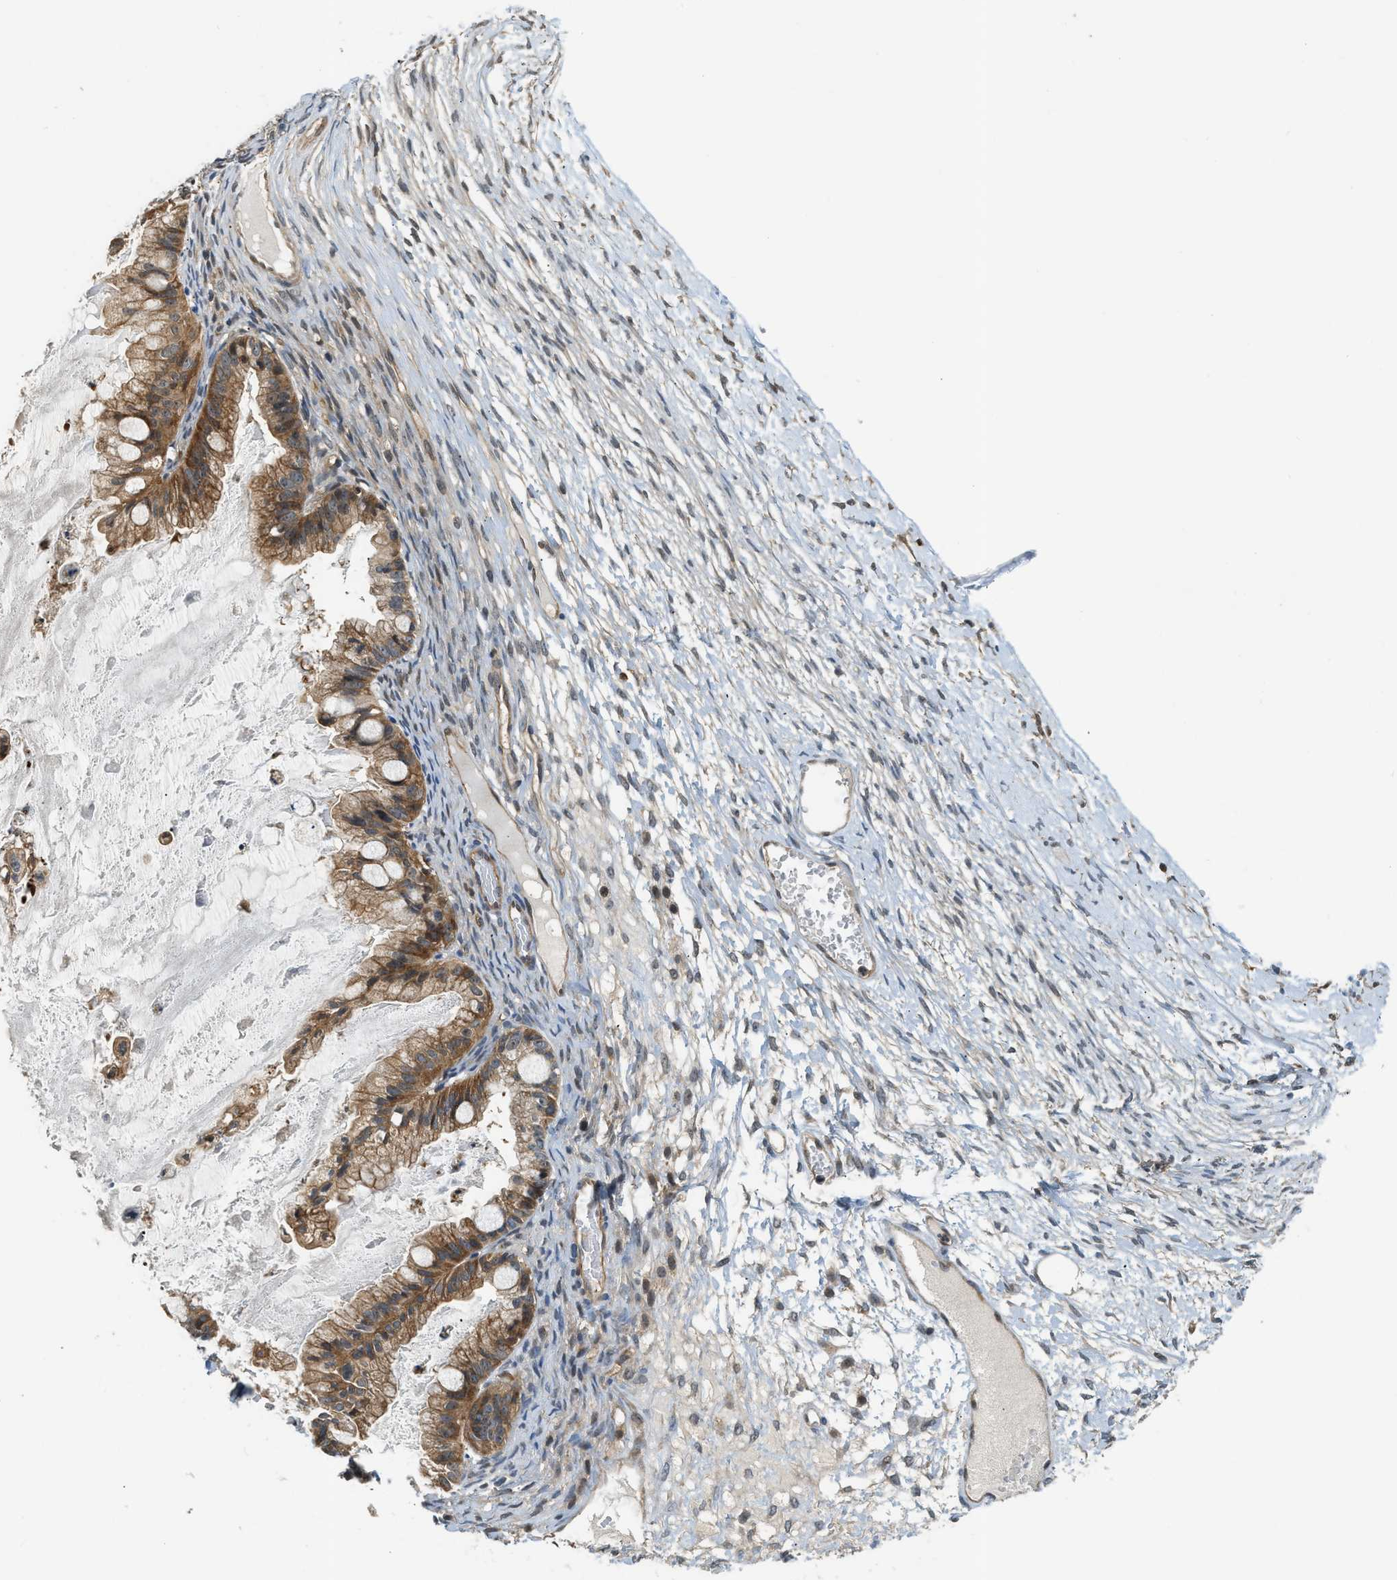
{"staining": {"intensity": "moderate", "quantity": ">75%", "location": "cytoplasmic/membranous"}, "tissue": "ovarian cancer", "cell_type": "Tumor cells", "image_type": "cancer", "snomed": [{"axis": "morphology", "description": "Cystadenocarcinoma, mucinous, NOS"}, {"axis": "topography", "description": "Ovary"}], "caption": "High-magnification brightfield microscopy of mucinous cystadenocarcinoma (ovarian) stained with DAB (brown) and counterstained with hematoxylin (blue). tumor cells exhibit moderate cytoplasmic/membranous staining is identified in about>75% of cells. The staining is performed using DAB (3,3'-diaminobenzidine) brown chromogen to label protein expression. The nuclei are counter-stained blue using hematoxylin.", "gene": "CBLB", "patient": {"sex": "female", "age": 57}}